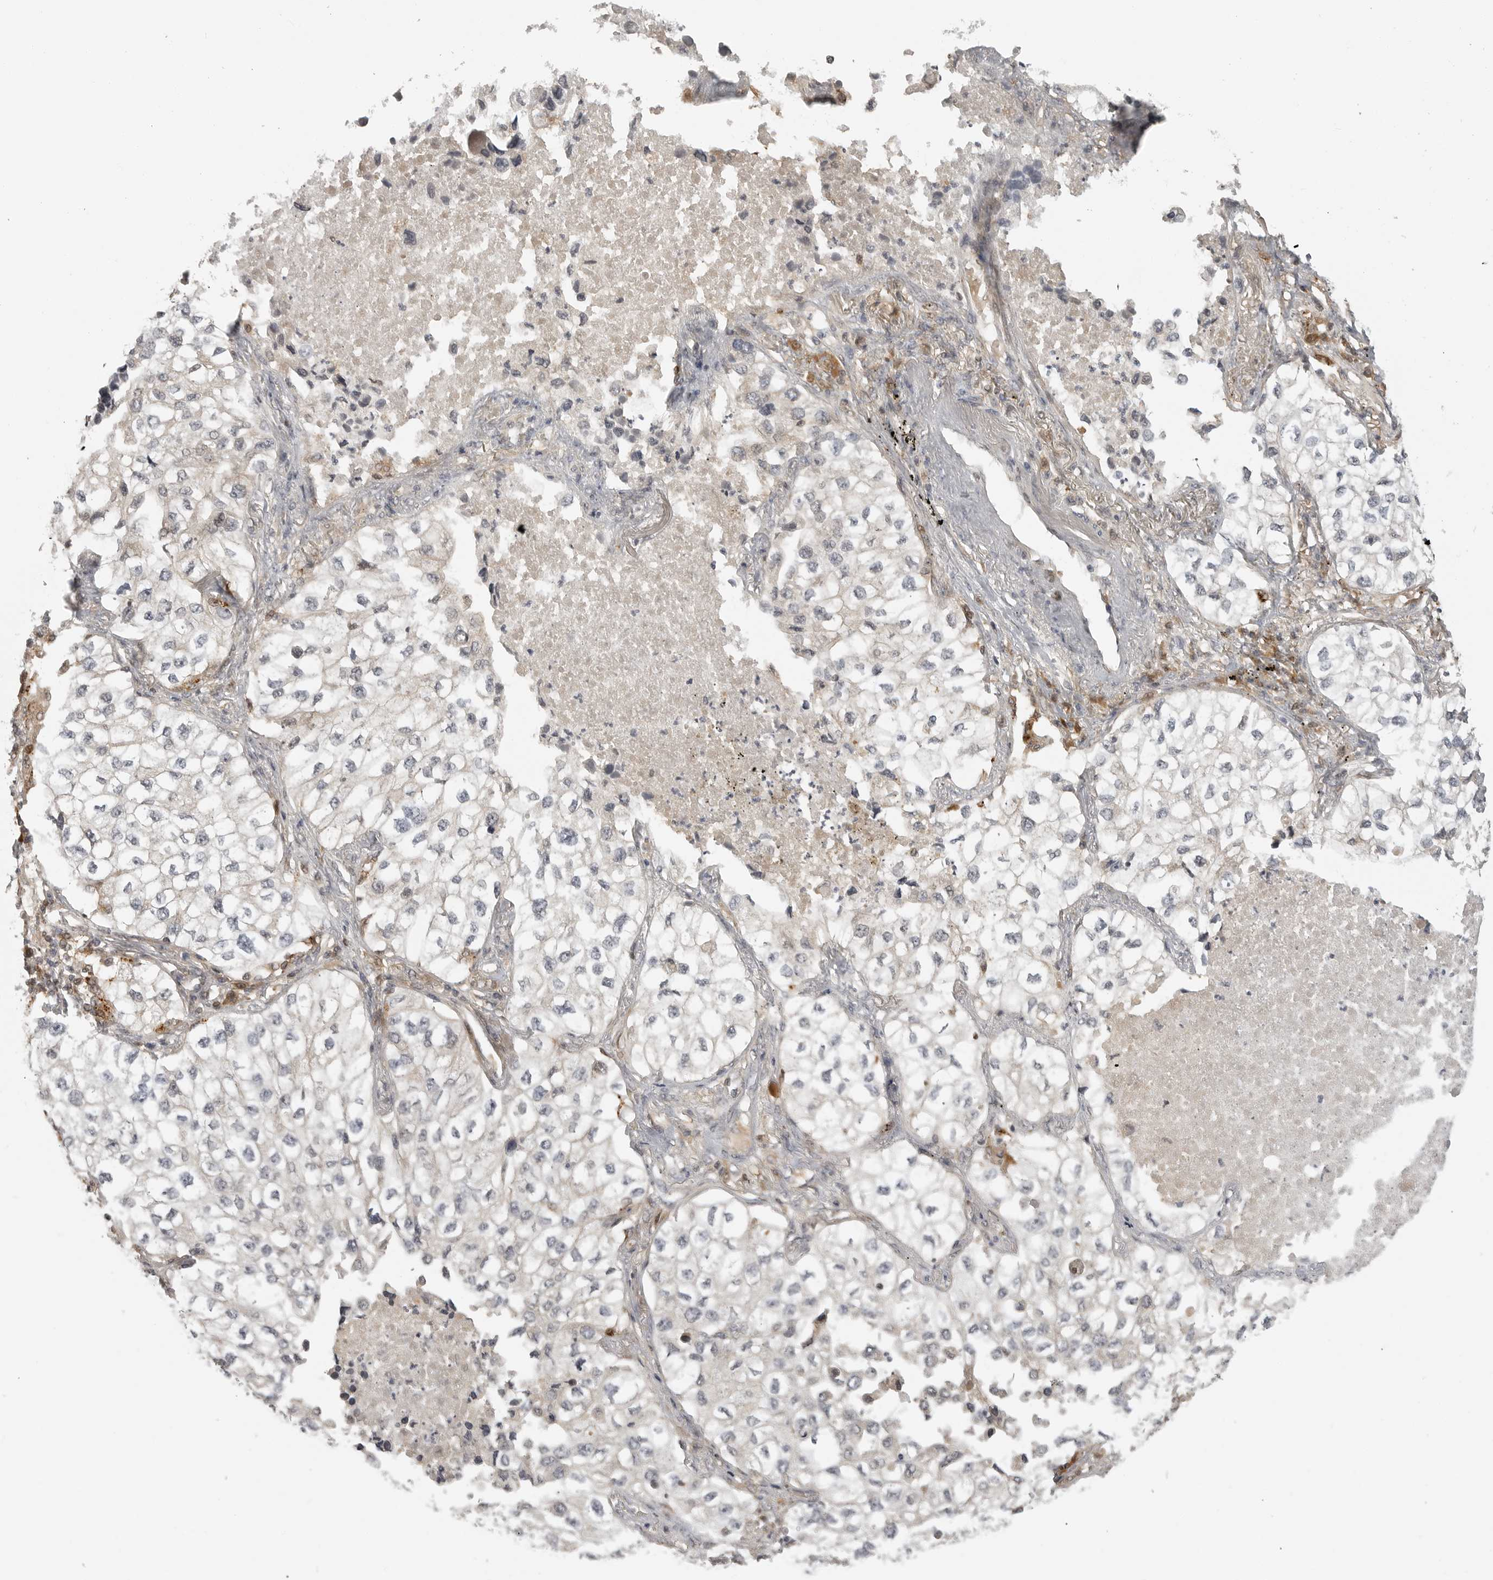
{"staining": {"intensity": "negative", "quantity": "none", "location": "none"}, "tissue": "lung cancer", "cell_type": "Tumor cells", "image_type": "cancer", "snomed": [{"axis": "morphology", "description": "Adenocarcinoma, NOS"}, {"axis": "topography", "description": "Lung"}], "caption": "Tumor cells are negative for brown protein staining in lung adenocarcinoma.", "gene": "CTIF", "patient": {"sex": "male", "age": 63}}